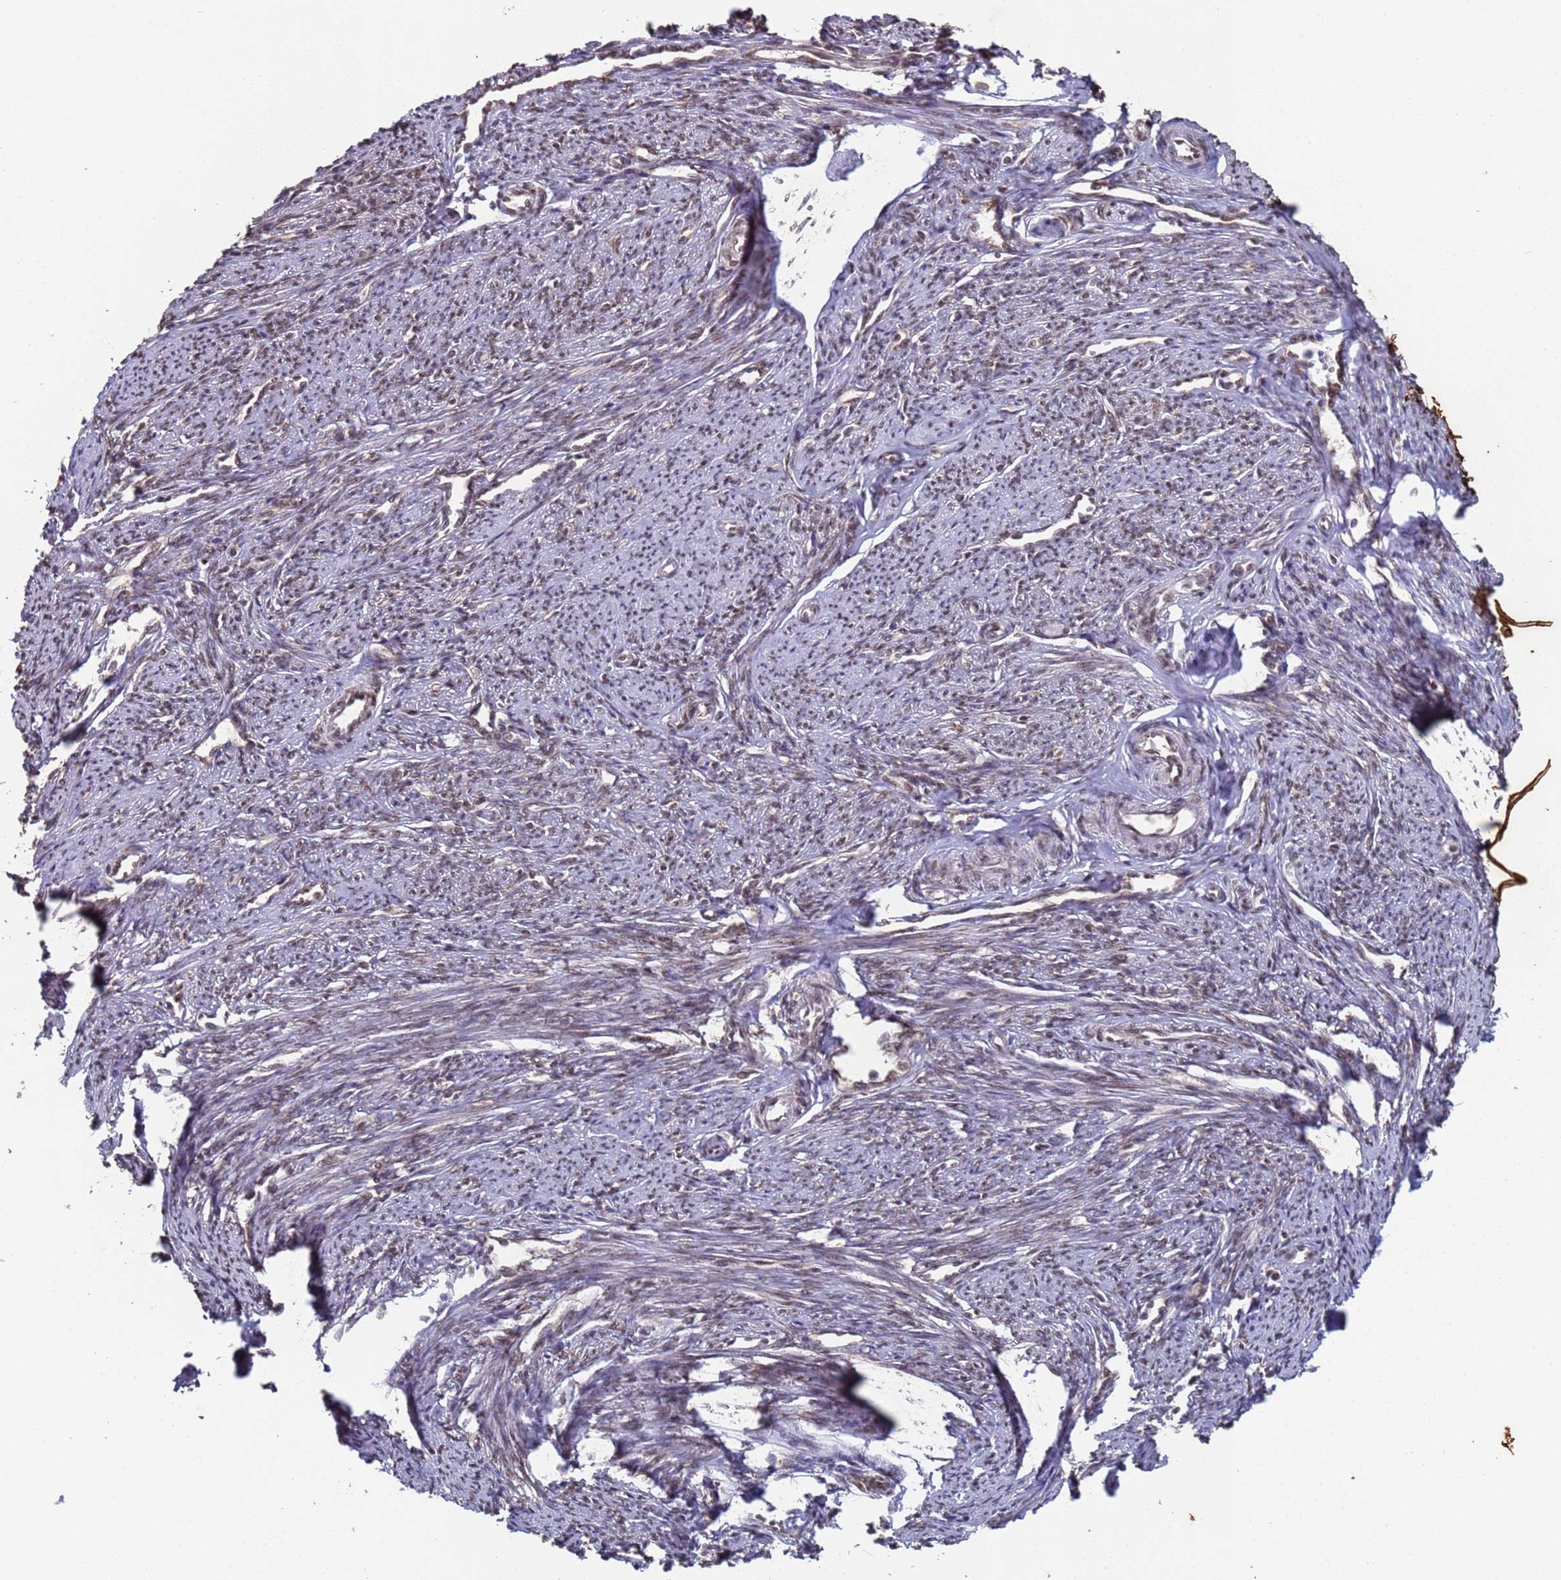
{"staining": {"intensity": "strong", "quantity": "25%-75%", "location": "nuclear"}, "tissue": "smooth muscle", "cell_type": "Smooth muscle cells", "image_type": "normal", "snomed": [{"axis": "morphology", "description": "Normal tissue, NOS"}, {"axis": "topography", "description": "Smooth muscle"}, {"axis": "topography", "description": "Uterus"}], "caption": "Immunohistochemistry of normal human smooth muscle exhibits high levels of strong nuclear expression in approximately 25%-75% of smooth muscle cells.", "gene": "FUBP3", "patient": {"sex": "female", "age": 59}}